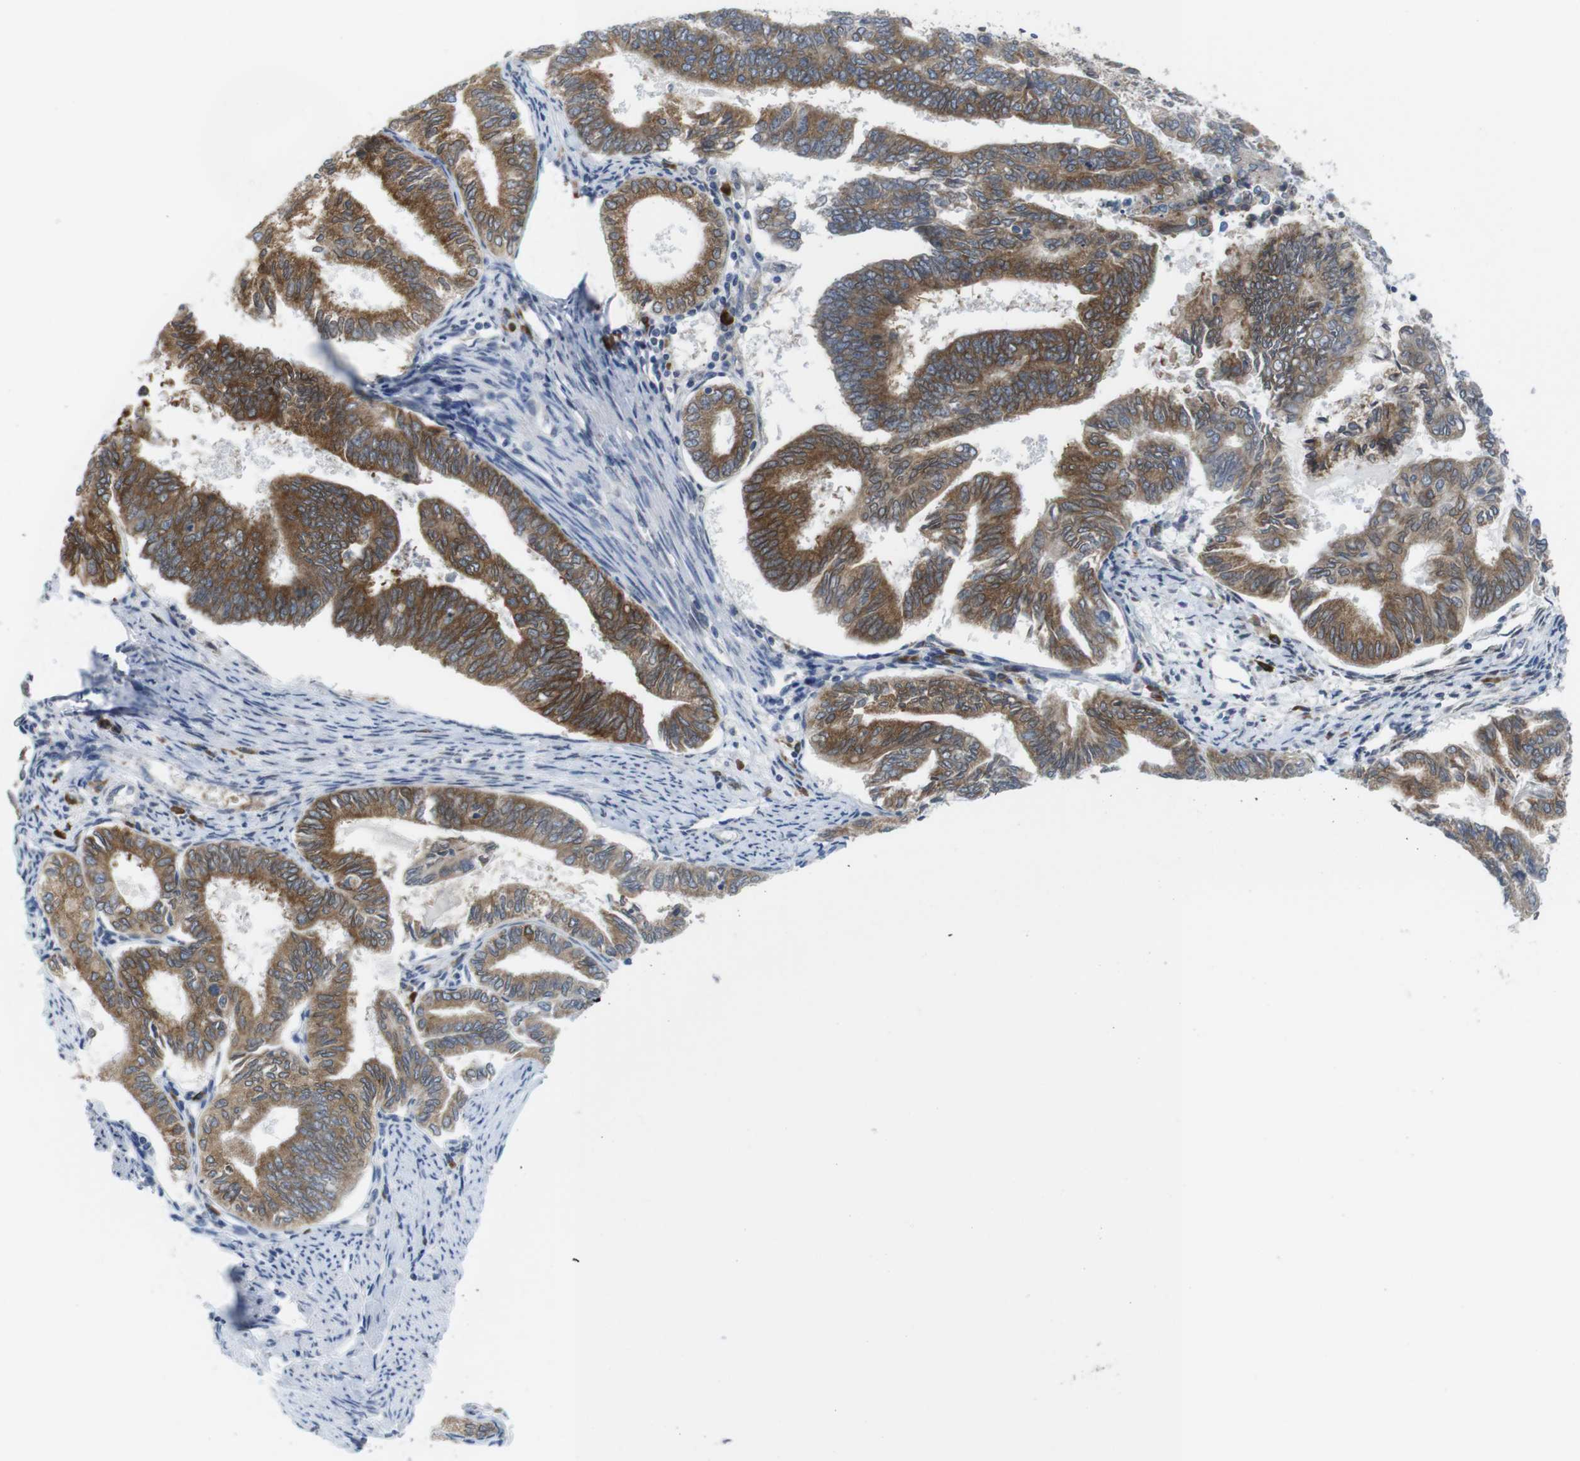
{"staining": {"intensity": "moderate", "quantity": ">75%", "location": "cytoplasmic/membranous"}, "tissue": "endometrial cancer", "cell_type": "Tumor cells", "image_type": "cancer", "snomed": [{"axis": "morphology", "description": "Adenocarcinoma, NOS"}, {"axis": "topography", "description": "Endometrium"}], "caption": "High-magnification brightfield microscopy of endometrial cancer (adenocarcinoma) stained with DAB (3,3'-diaminobenzidine) (brown) and counterstained with hematoxylin (blue). tumor cells exhibit moderate cytoplasmic/membranous positivity is appreciated in about>75% of cells.", "gene": "ERGIC3", "patient": {"sex": "female", "age": 86}}